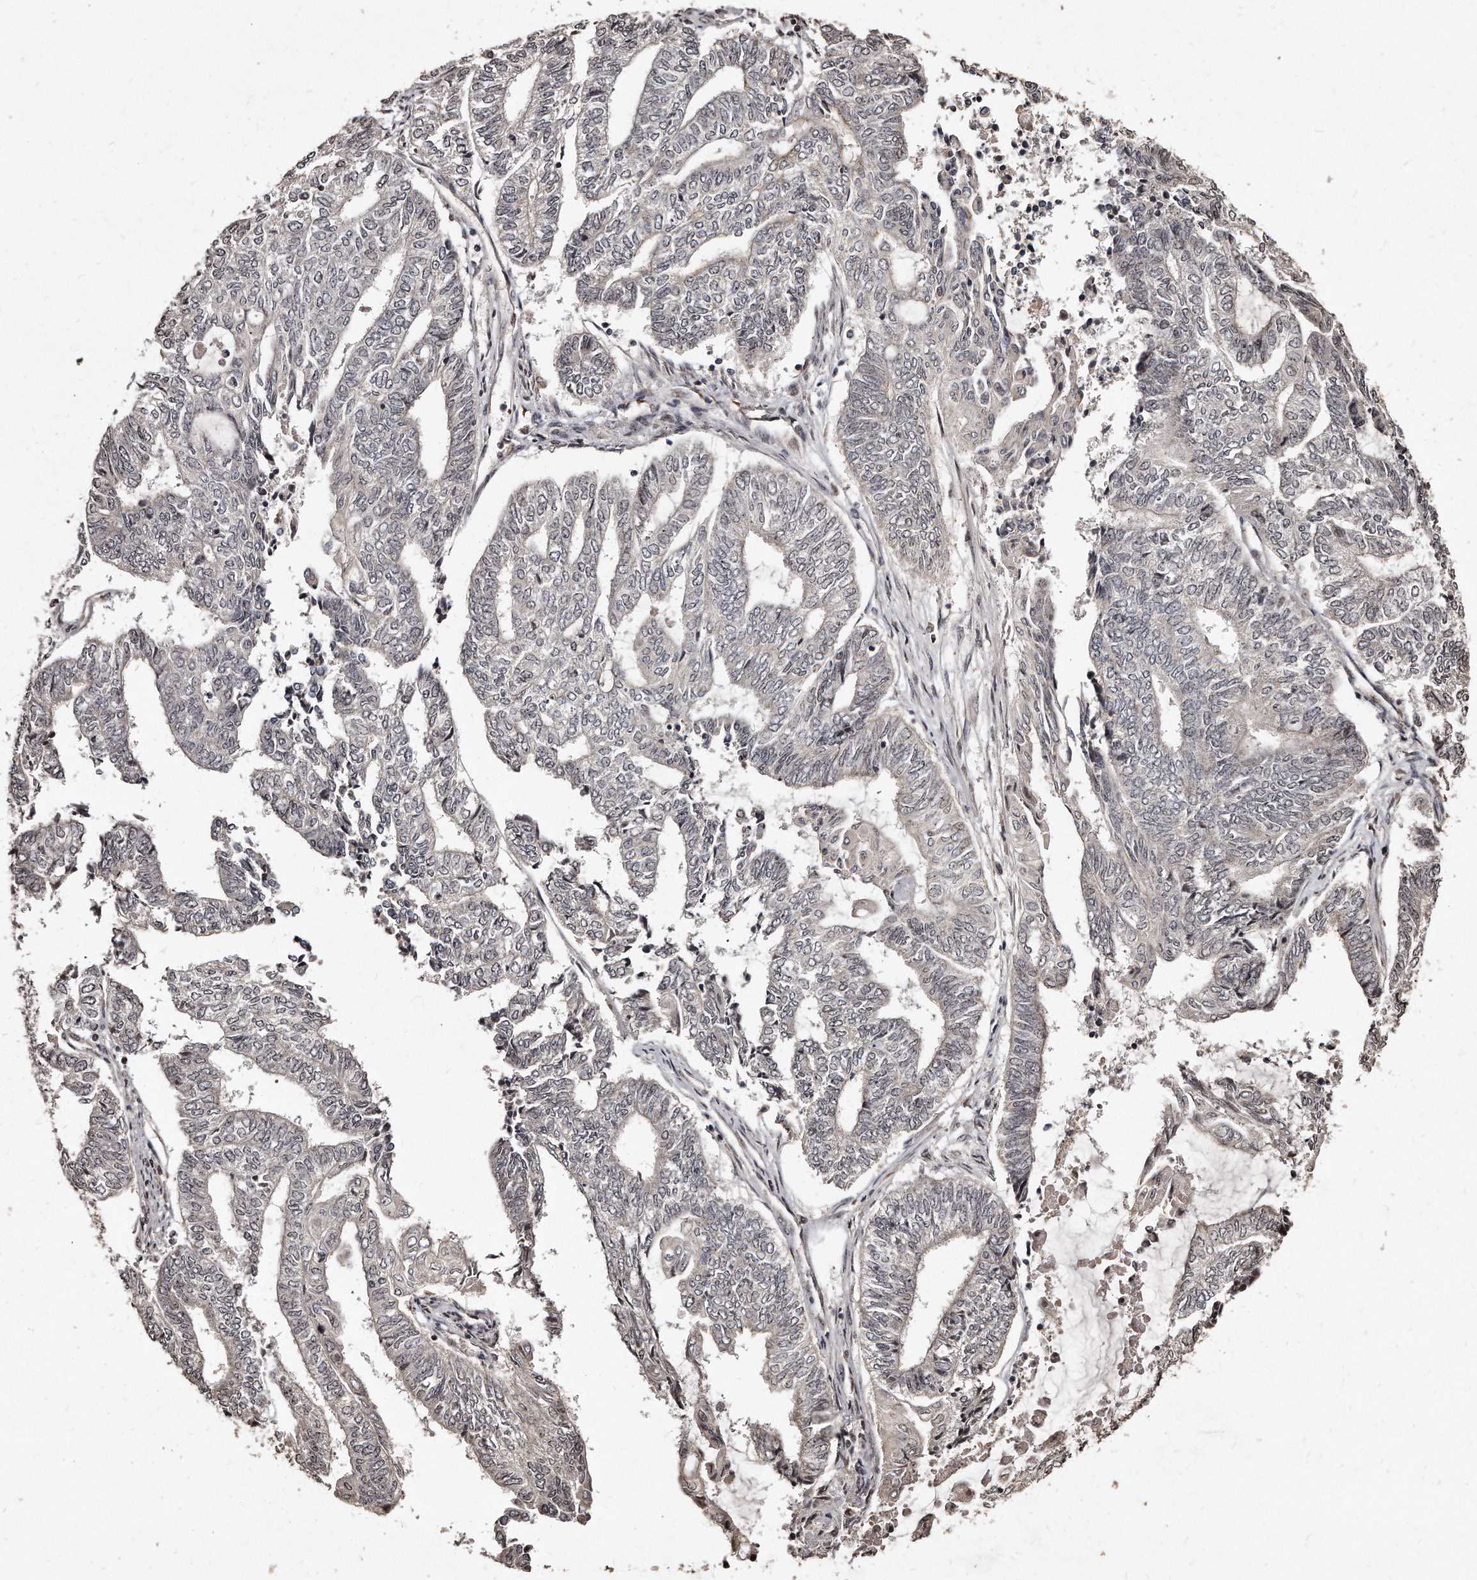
{"staining": {"intensity": "negative", "quantity": "none", "location": "none"}, "tissue": "endometrial cancer", "cell_type": "Tumor cells", "image_type": "cancer", "snomed": [{"axis": "morphology", "description": "Adenocarcinoma, NOS"}, {"axis": "topography", "description": "Uterus"}, {"axis": "topography", "description": "Endometrium"}], "caption": "High power microscopy histopathology image of an immunohistochemistry (IHC) micrograph of endometrial cancer (adenocarcinoma), revealing no significant expression in tumor cells.", "gene": "TSHR", "patient": {"sex": "female", "age": 70}}